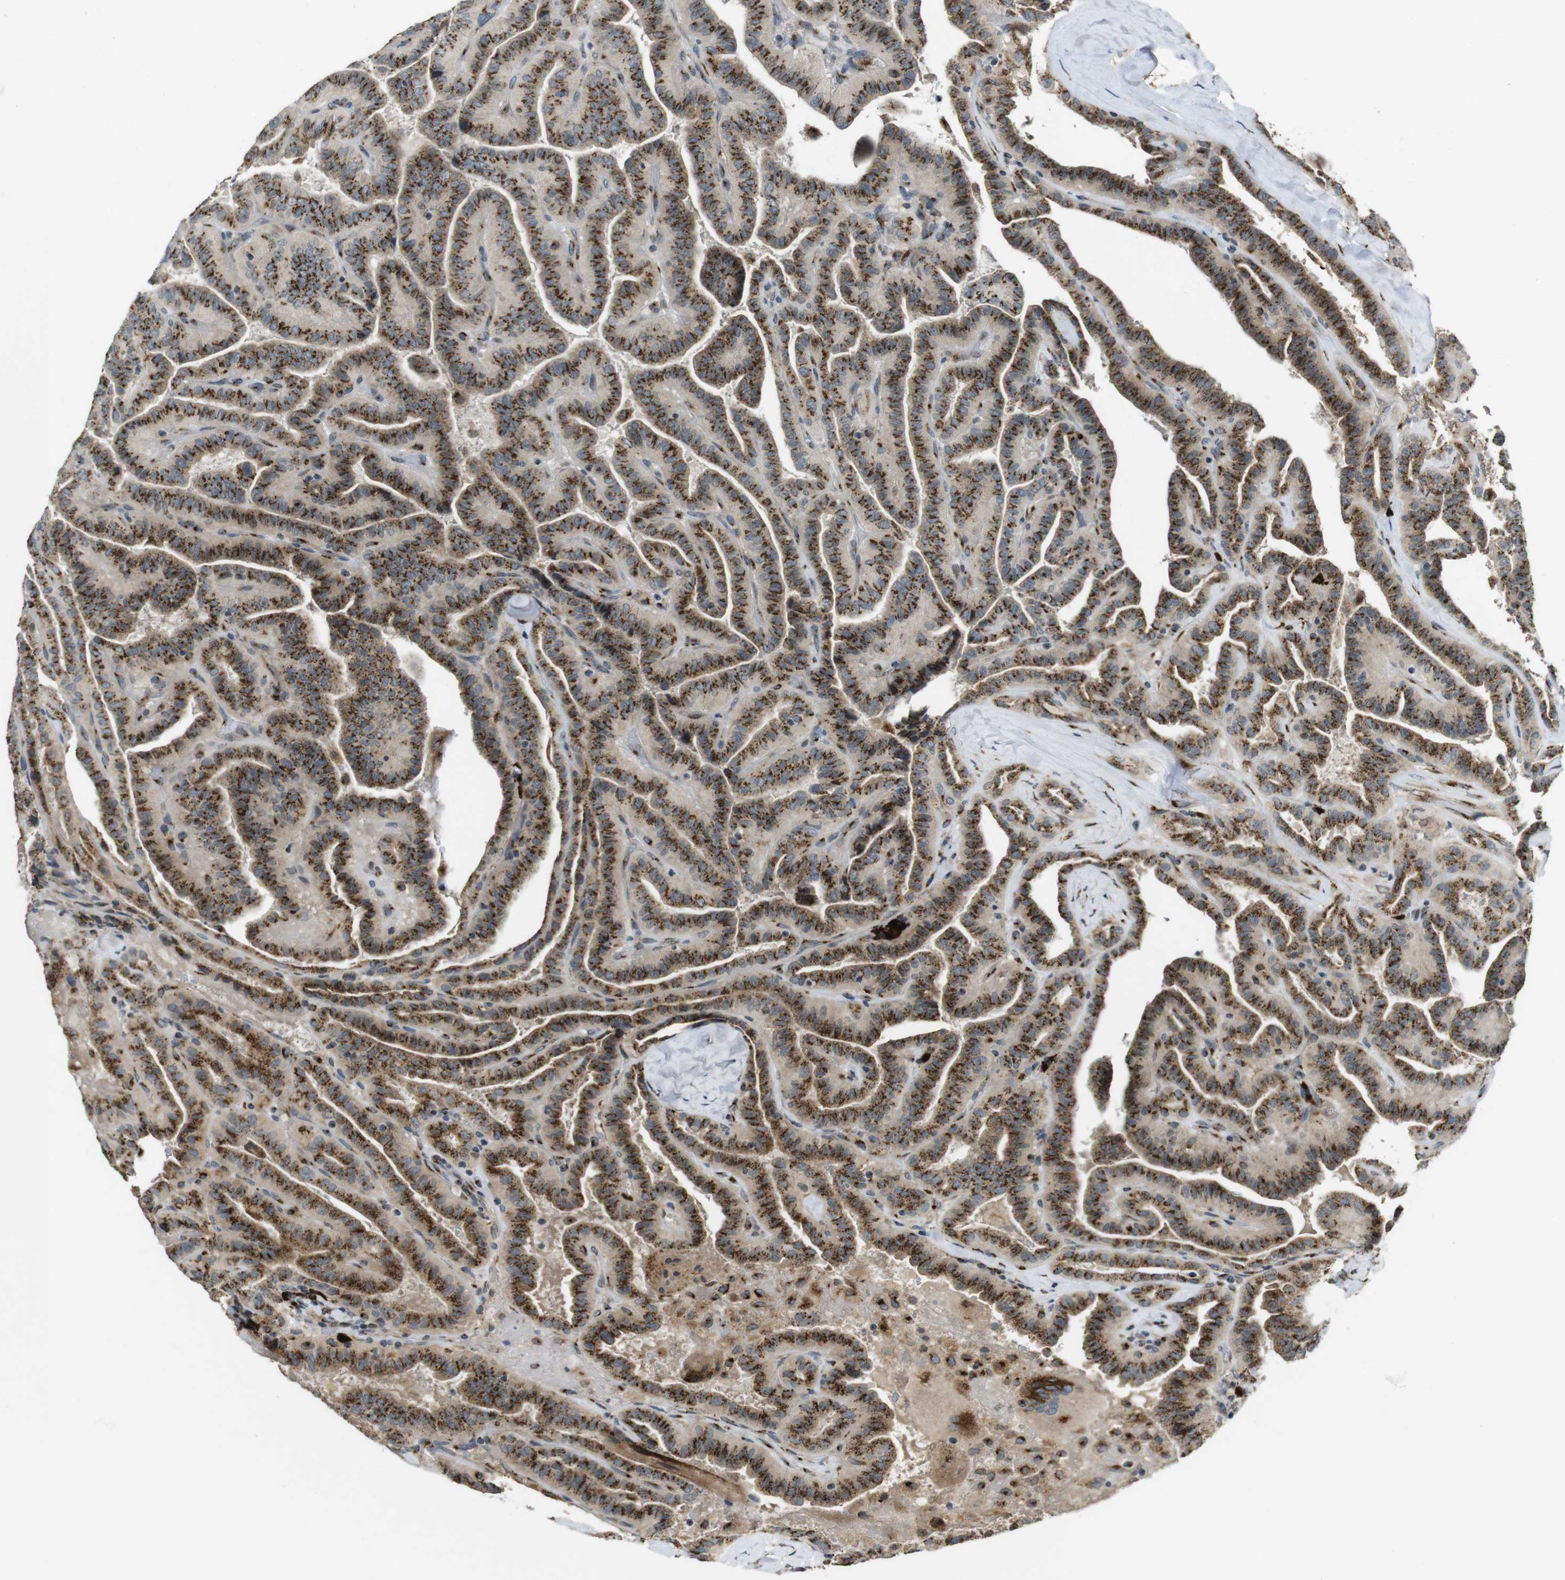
{"staining": {"intensity": "moderate", "quantity": ">75%", "location": "cytoplasmic/membranous"}, "tissue": "thyroid cancer", "cell_type": "Tumor cells", "image_type": "cancer", "snomed": [{"axis": "morphology", "description": "Papillary adenocarcinoma, NOS"}, {"axis": "topography", "description": "Thyroid gland"}], "caption": "Immunohistochemical staining of thyroid cancer reveals medium levels of moderate cytoplasmic/membranous protein expression in approximately >75% of tumor cells.", "gene": "ZFPL1", "patient": {"sex": "male", "age": 77}}